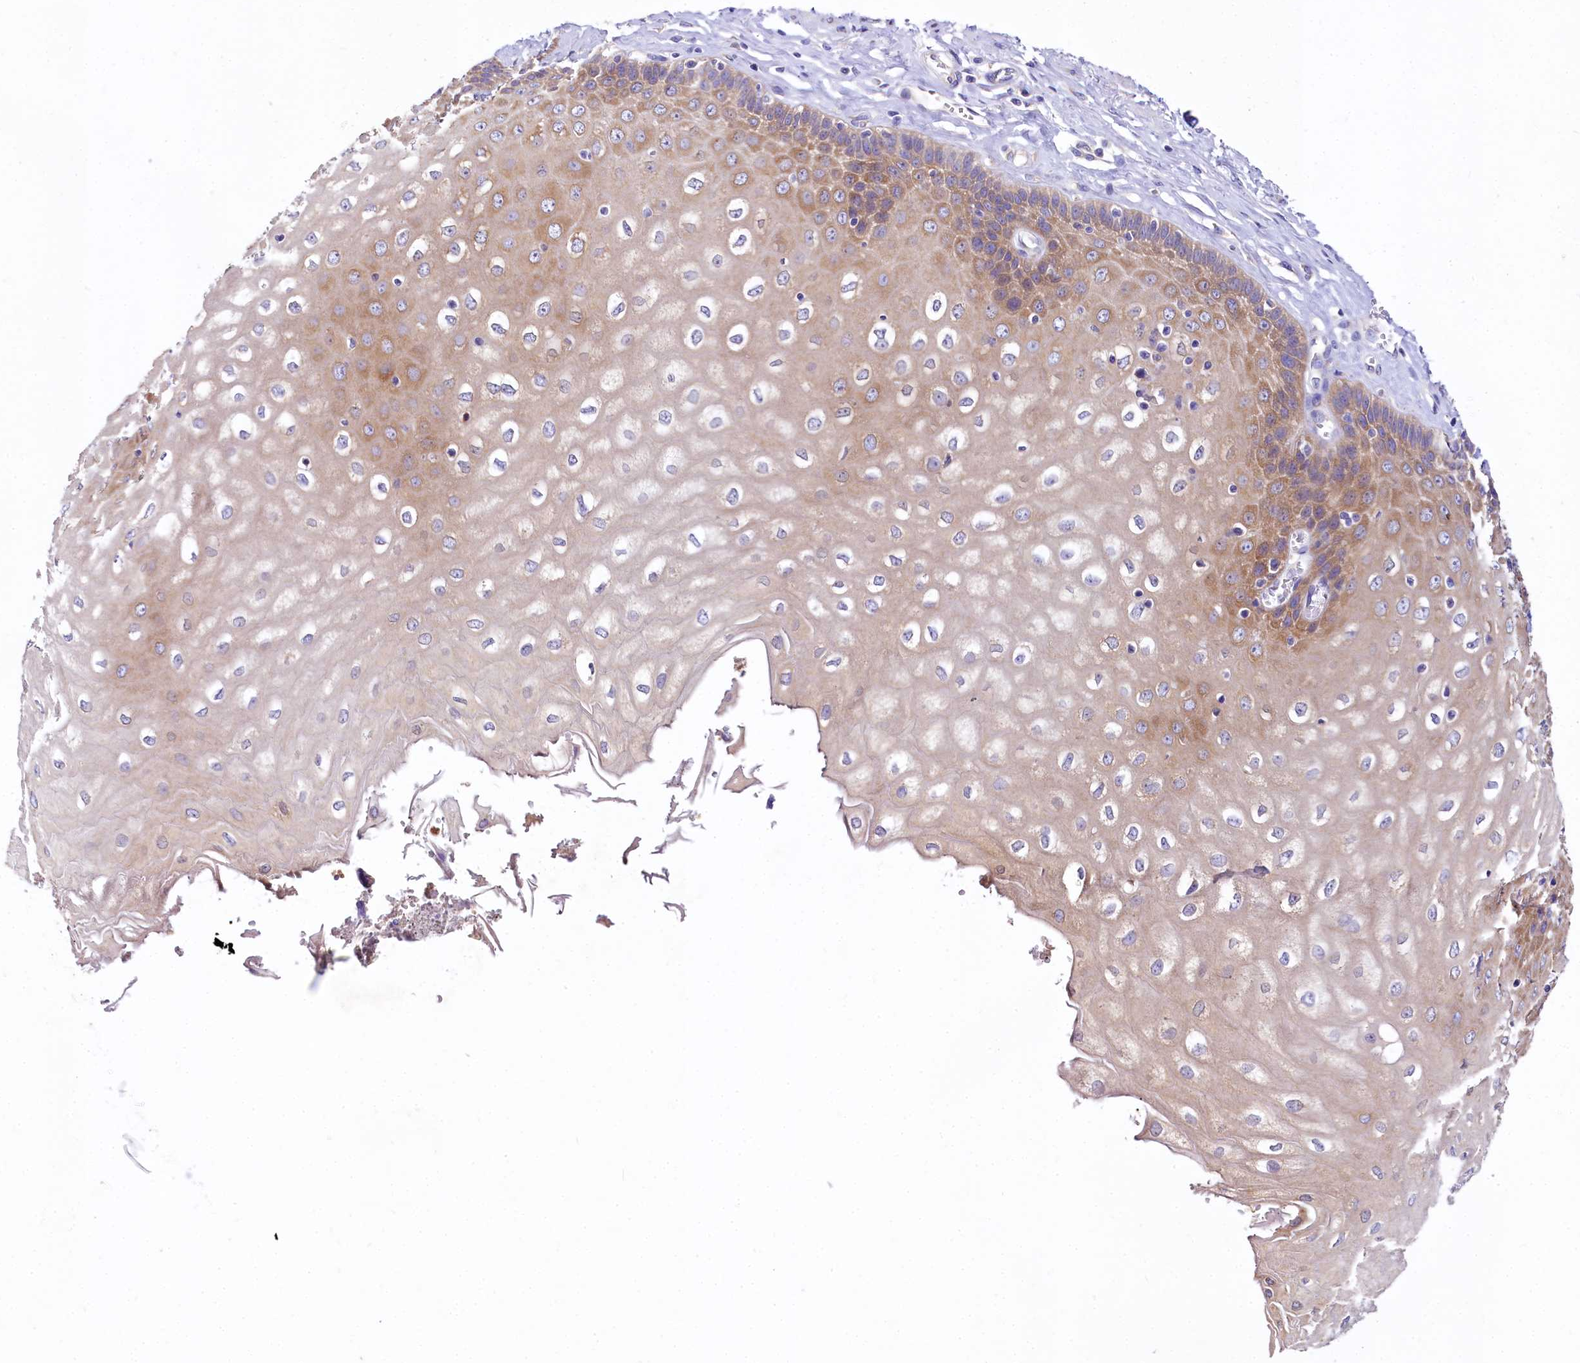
{"staining": {"intensity": "moderate", "quantity": ">75%", "location": "cytoplasmic/membranous"}, "tissue": "esophagus", "cell_type": "Squamous epithelial cells", "image_type": "normal", "snomed": [{"axis": "morphology", "description": "Normal tissue, NOS"}, {"axis": "topography", "description": "Esophagus"}], "caption": "This histopathology image reveals unremarkable esophagus stained with IHC to label a protein in brown. The cytoplasmic/membranous of squamous epithelial cells show moderate positivity for the protein. Nuclei are counter-stained blue.", "gene": "QARS1", "patient": {"sex": "male", "age": 60}}